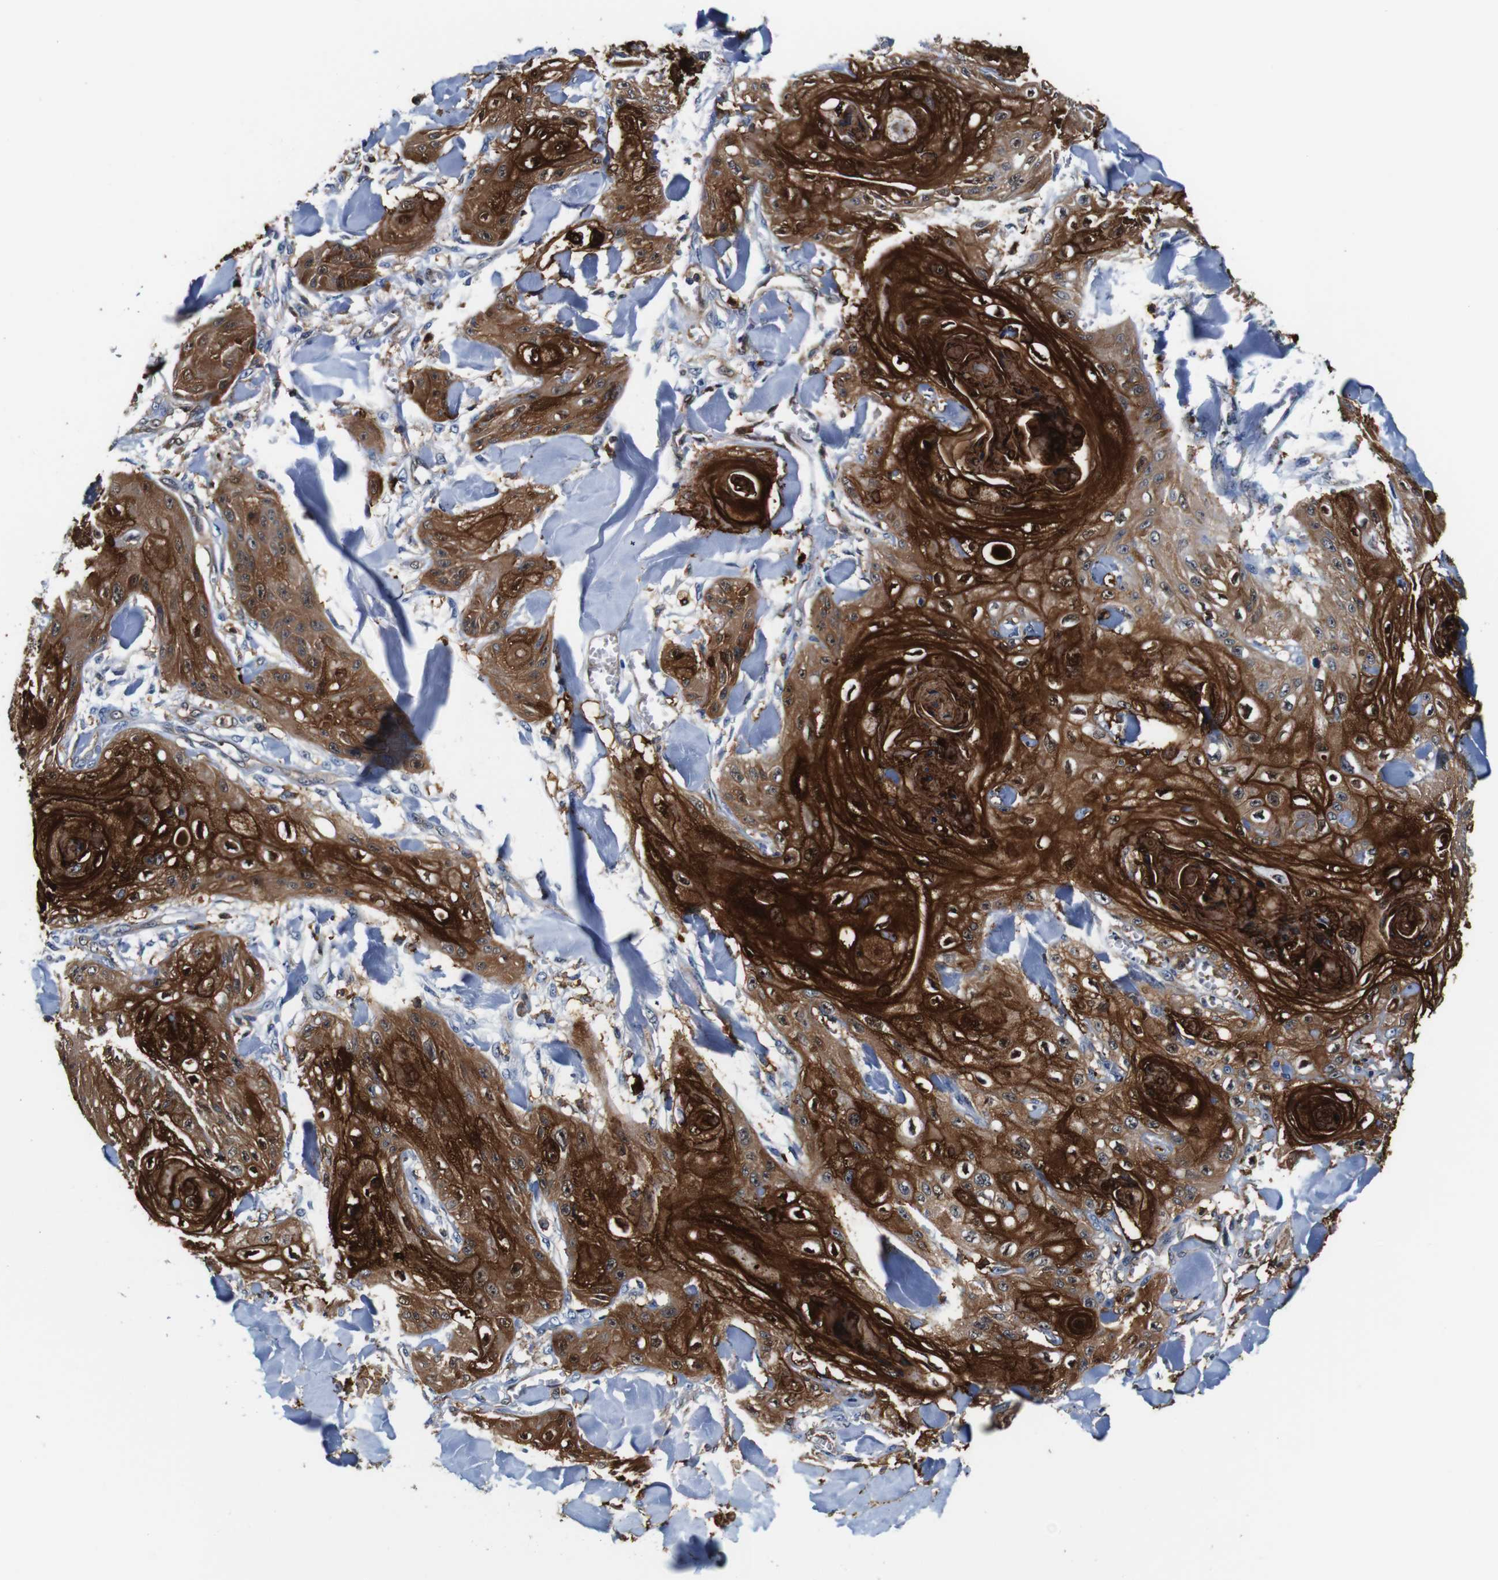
{"staining": {"intensity": "strong", "quantity": ">75%", "location": "cytoplasmic/membranous,nuclear"}, "tissue": "skin cancer", "cell_type": "Tumor cells", "image_type": "cancer", "snomed": [{"axis": "morphology", "description": "Squamous cell carcinoma, NOS"}, {"axis": "topography", "description": "Skin"}], "caption": "The immunohistochemical stain labels strong cytoplasmic/membranous and nuclear expression in tumor cells of skin cancer tissue. (Brightfield microscopy of DAB IHC at high magnification).", "gene": "ANXA1", "patient": {"sex": "male", "age": 74}}